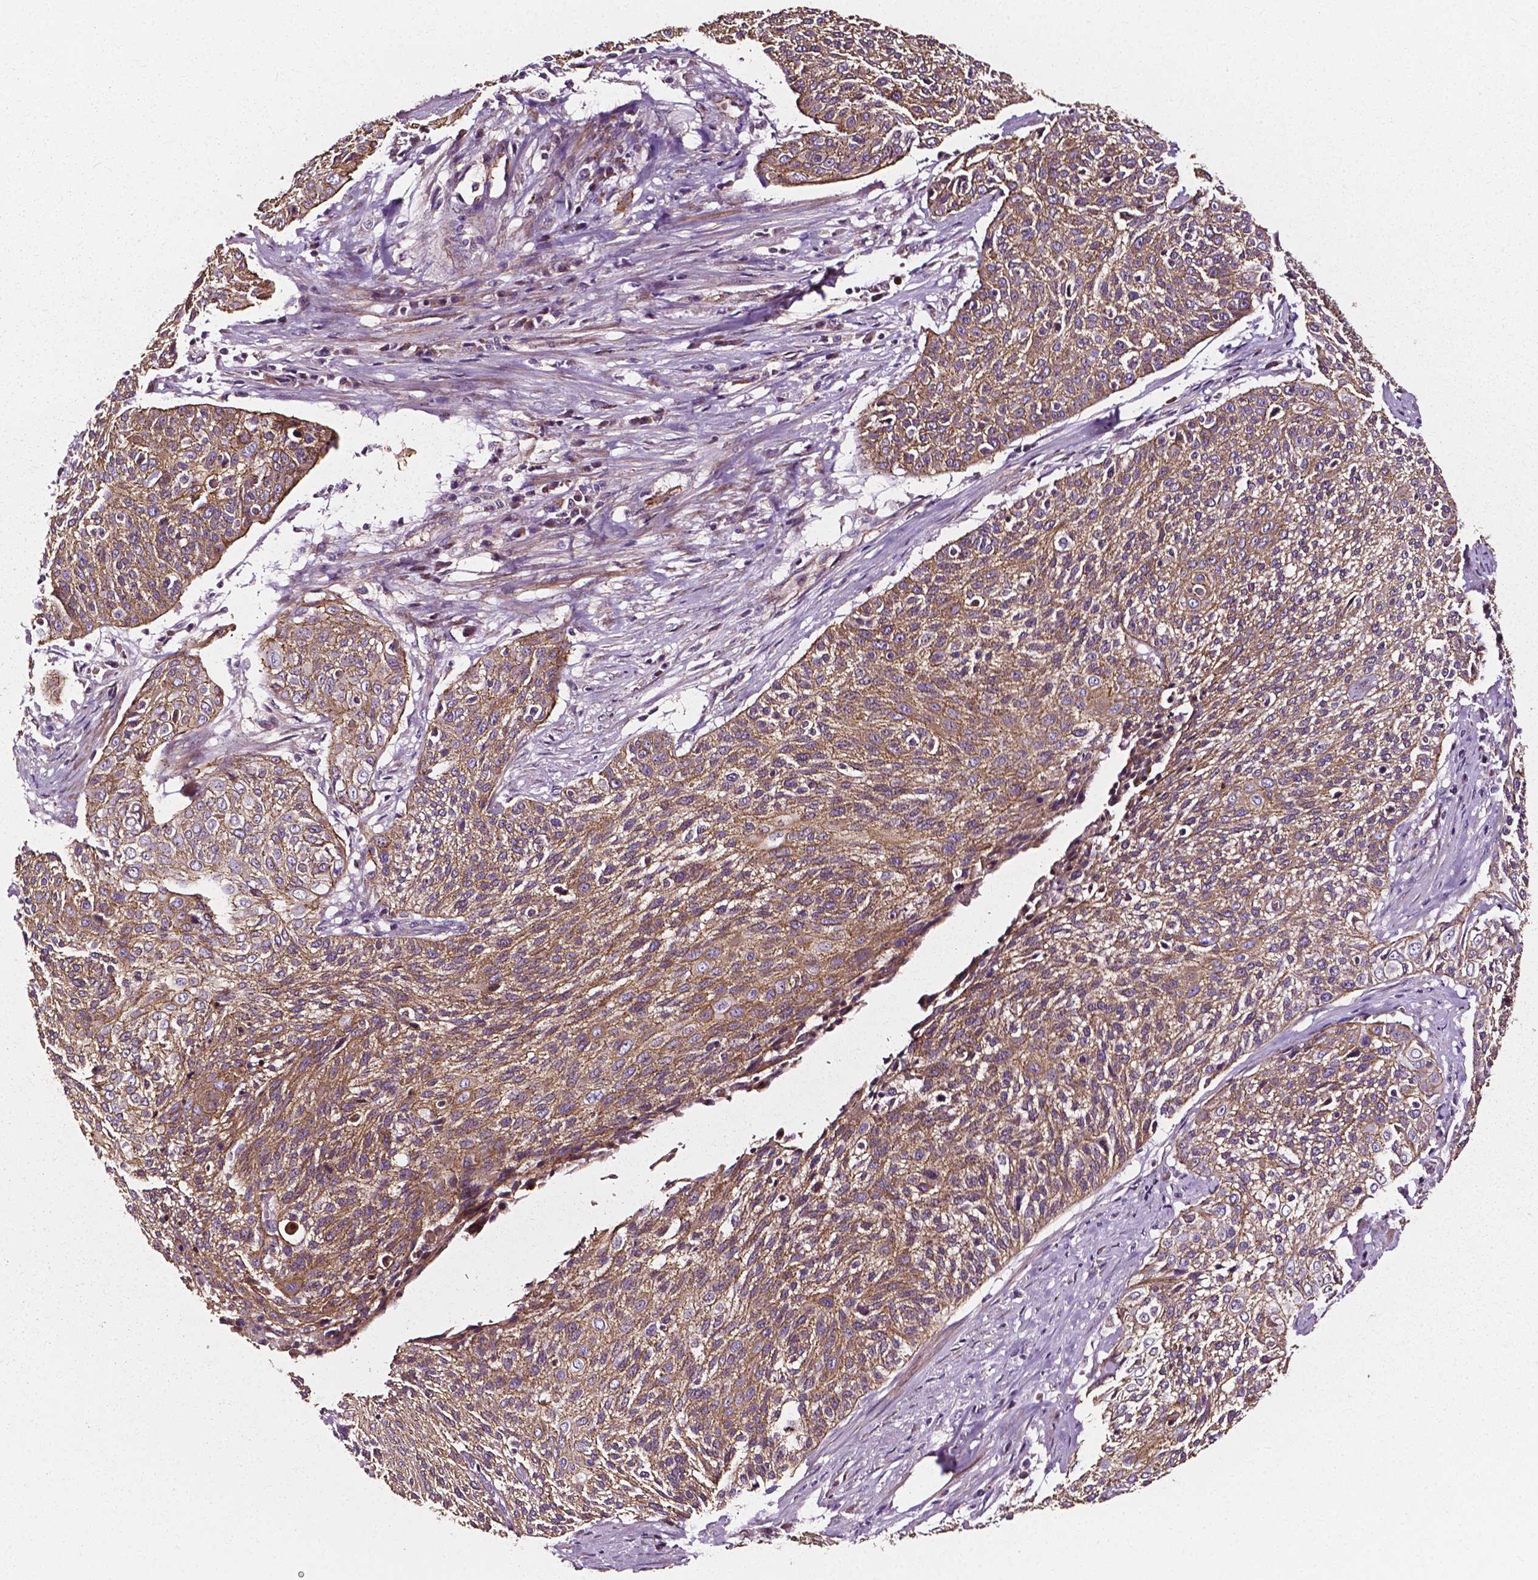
{"staining": {"intensity": "moderate", "quantity": ">75%", "location": "cytoplasmic/membranous"}, "tissue": "cervical cancer", "cell_type": "Tumor cells", "image_type": "cancer", "snomed": [{"axis": "morphology", "description": "Squamous cell carcinoma, NOS"}, {"axis": "topography", "description": "Cervix"}], "caption": "A medium amount of moderate cytoplasmic/membranous expression is present in about >75% of tumor cells in cervical cancer (squamous cell carcinoma) tissue.", "gene": "ATG16L1", "patient": {"sex": "female", "age": 31}}